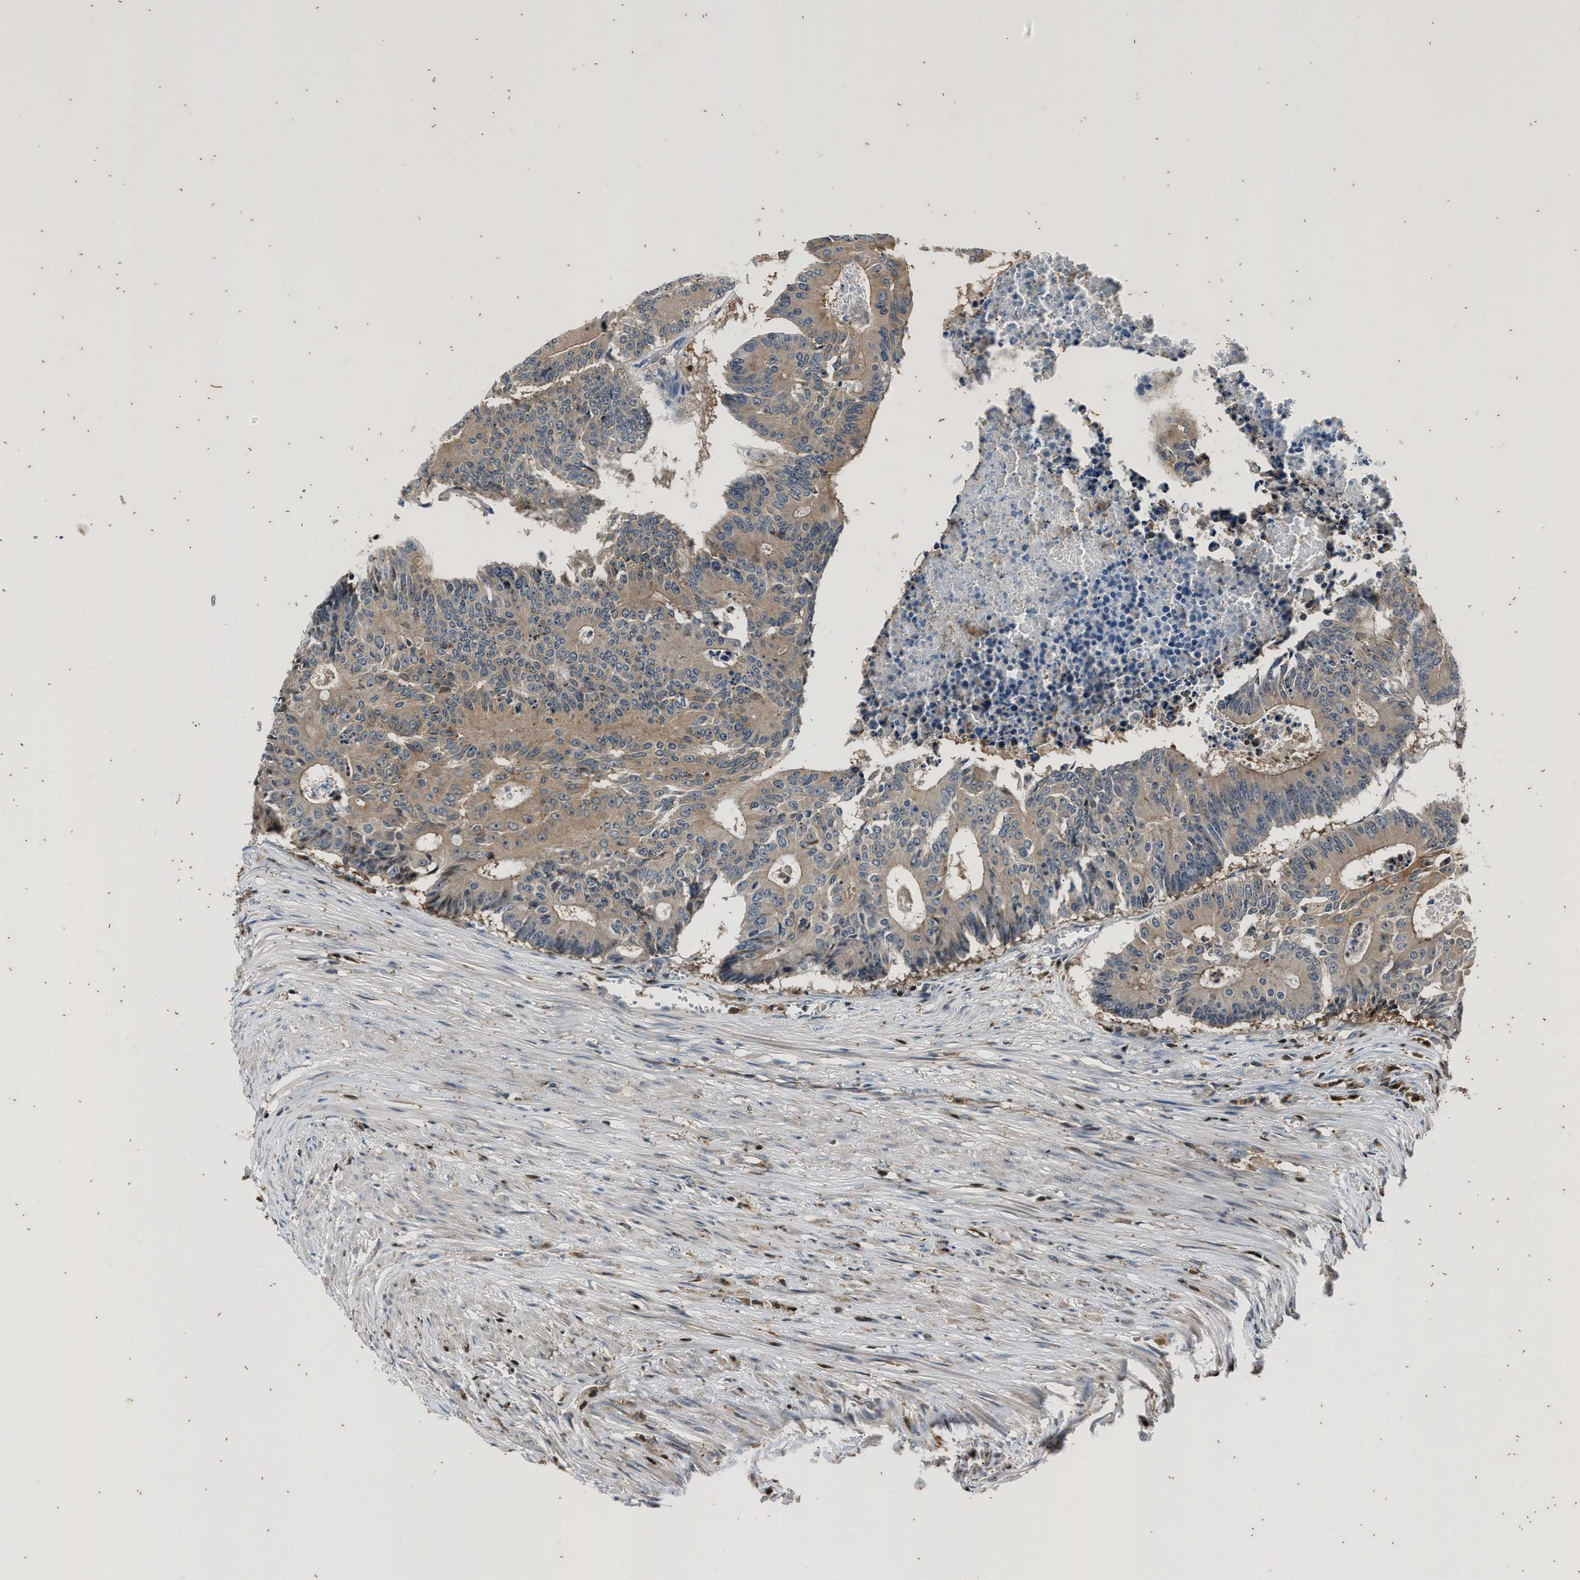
{"staining": {"intensity": "weak", "quantity": ">75%", "location": "cytoplasmic/membranous"}, "tissue": "colorectal cancer", "cell_type": "Tumor cells", "image_type": "cancer", "snomed": [{"axis": "morphology", "description": "Adenocarcinoma, NOS"}, {"axis": "topography", "description": "Colon"}], "caption": "Adenocarcinoma (colorectal) stained for a protein (brown) reveals weak cytoplasmic/membranous positive positivity in about >75% of tumor cells.", "gene": "PTPN7", "patient": {"sex": "male", "age": 87}}